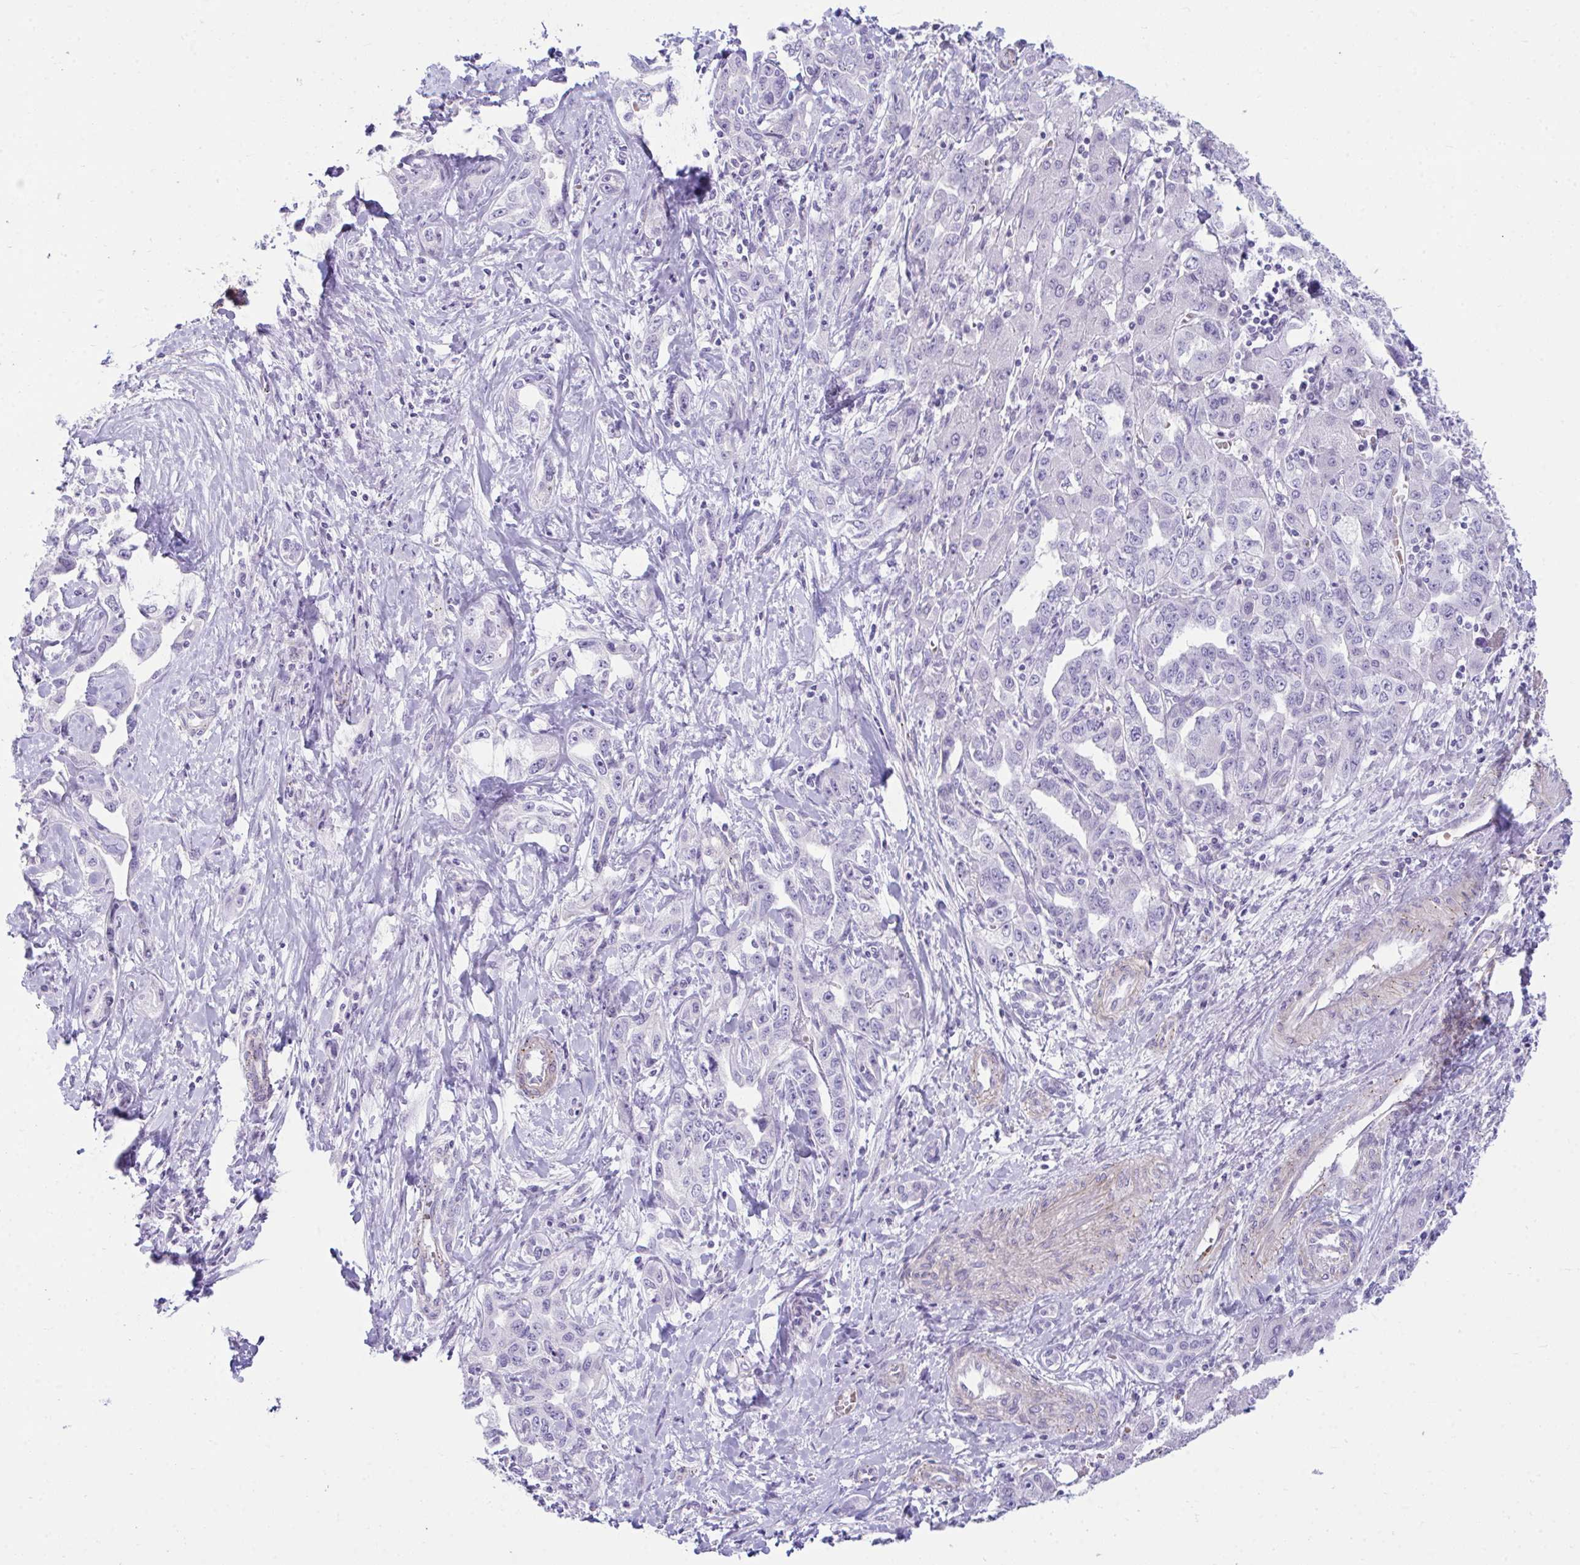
{"staining": {"intensity": "negative", "quantity": "none", "location": "none"}, "tissue": "liver cancer", "cell_type": "Tumor cells", "image_type": "cancer", "snomed": [{"axis": "morphology", "description": "Cholangiocarcinoma"}, {"axis": "topography", "description": "Liver"}], "caption": "IHC histopathology image of liver cancer (cholangiocarcinoma) stained for a protein (brown), which displays no staining in tumor cells.", "gene": "UBL3", "patient": {"sex": "male", "age": 59}}